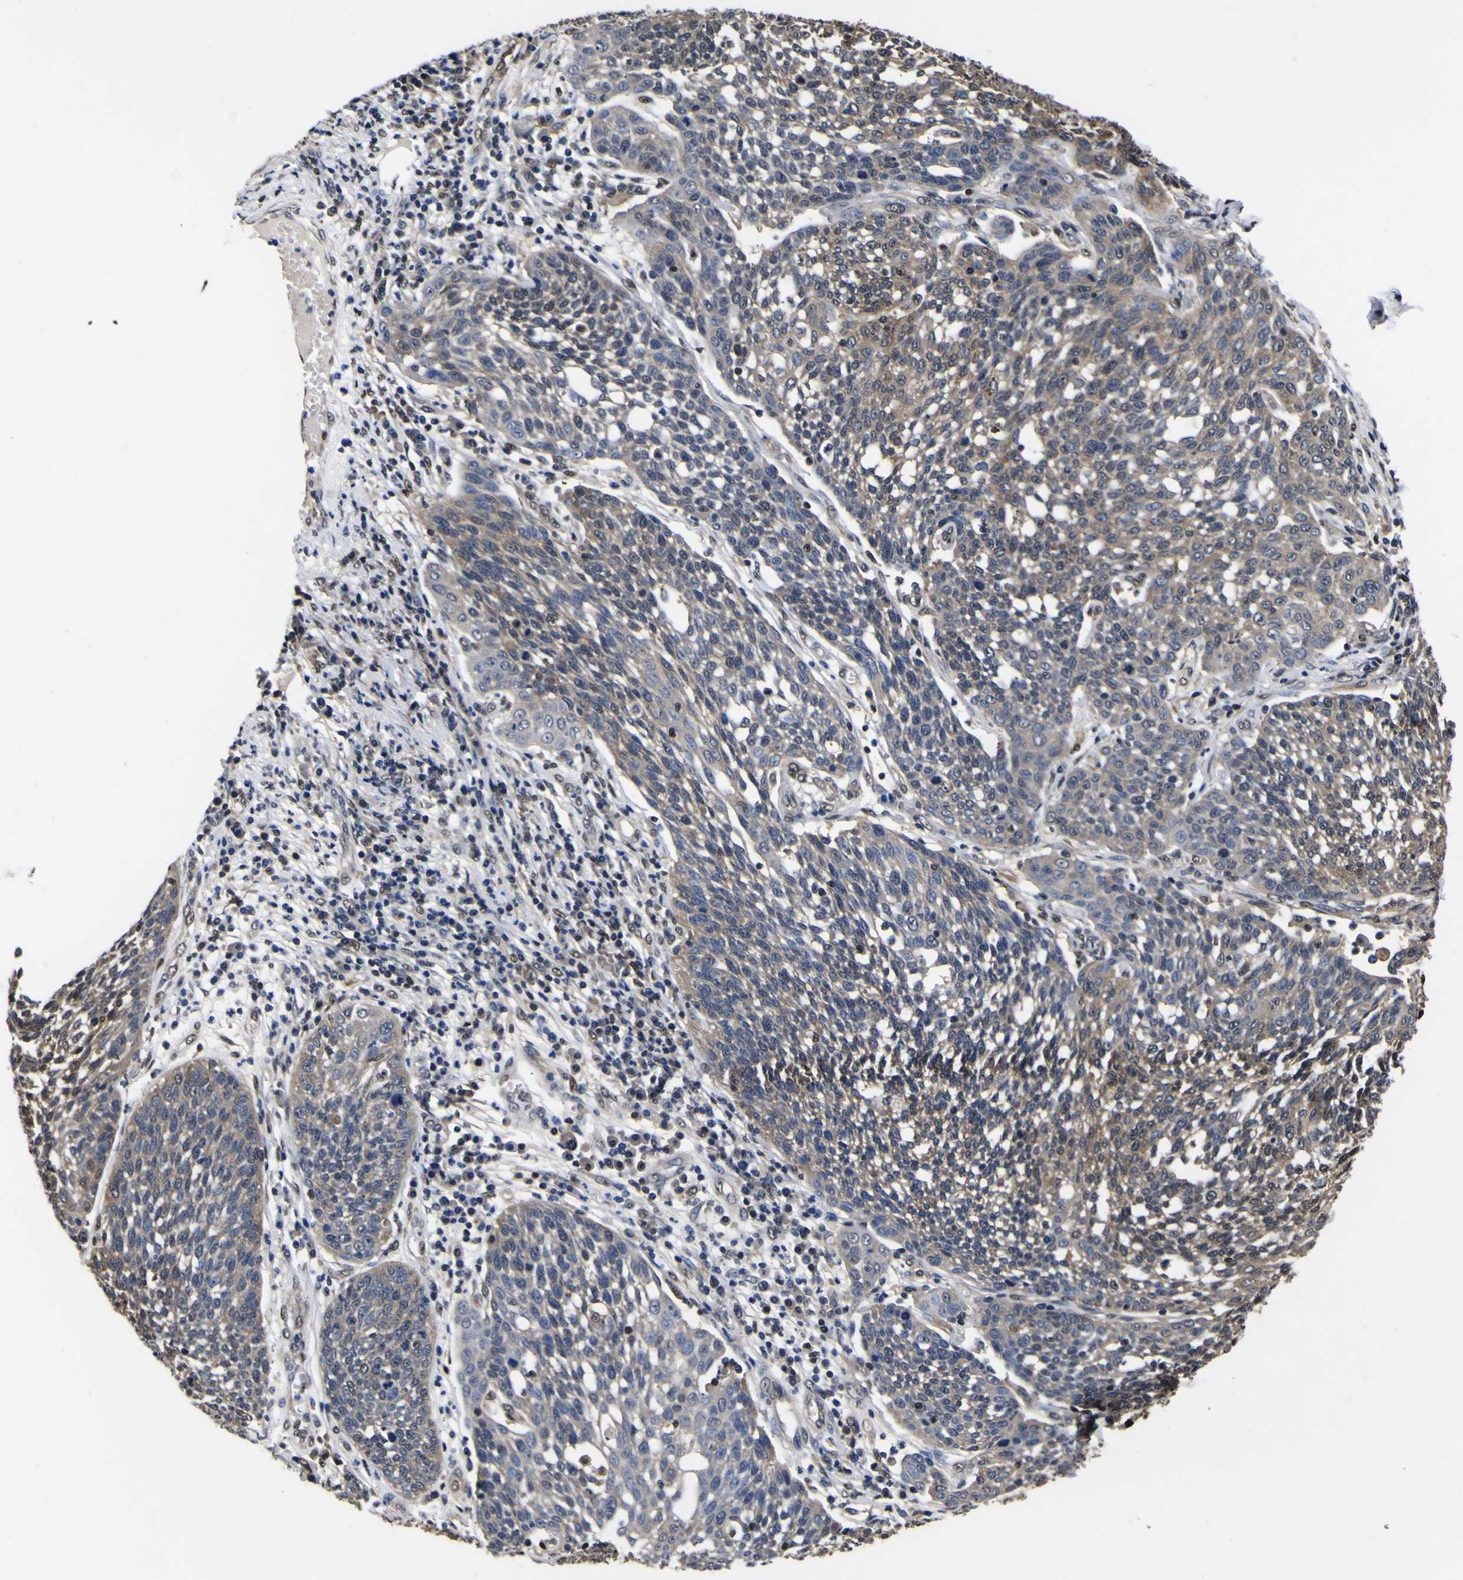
{"staining": {"intensity": "moderate", "quantity": "<25%", "location": "cytoplasmic/membranous,nuclear"}, "tissue": "cervical cancer", "cell_type": "Tumor cells", "image_type": "cancer", "snomed": [{"axis": "morphology", "description": "Squamous cell carcinoma, NOS"}, {"axis": "topography", "description": "Cervix"}], "caption": "Immunohistochemical staining of cervical cancer (squamous cell carcinoma) reveals low levels of moderate cytoplasmic/membranous and nuclear protein expression in approximately <25% of tumor cells.", "gene": "FAM110B", "patient": {"sex": "female", "age": 34}}